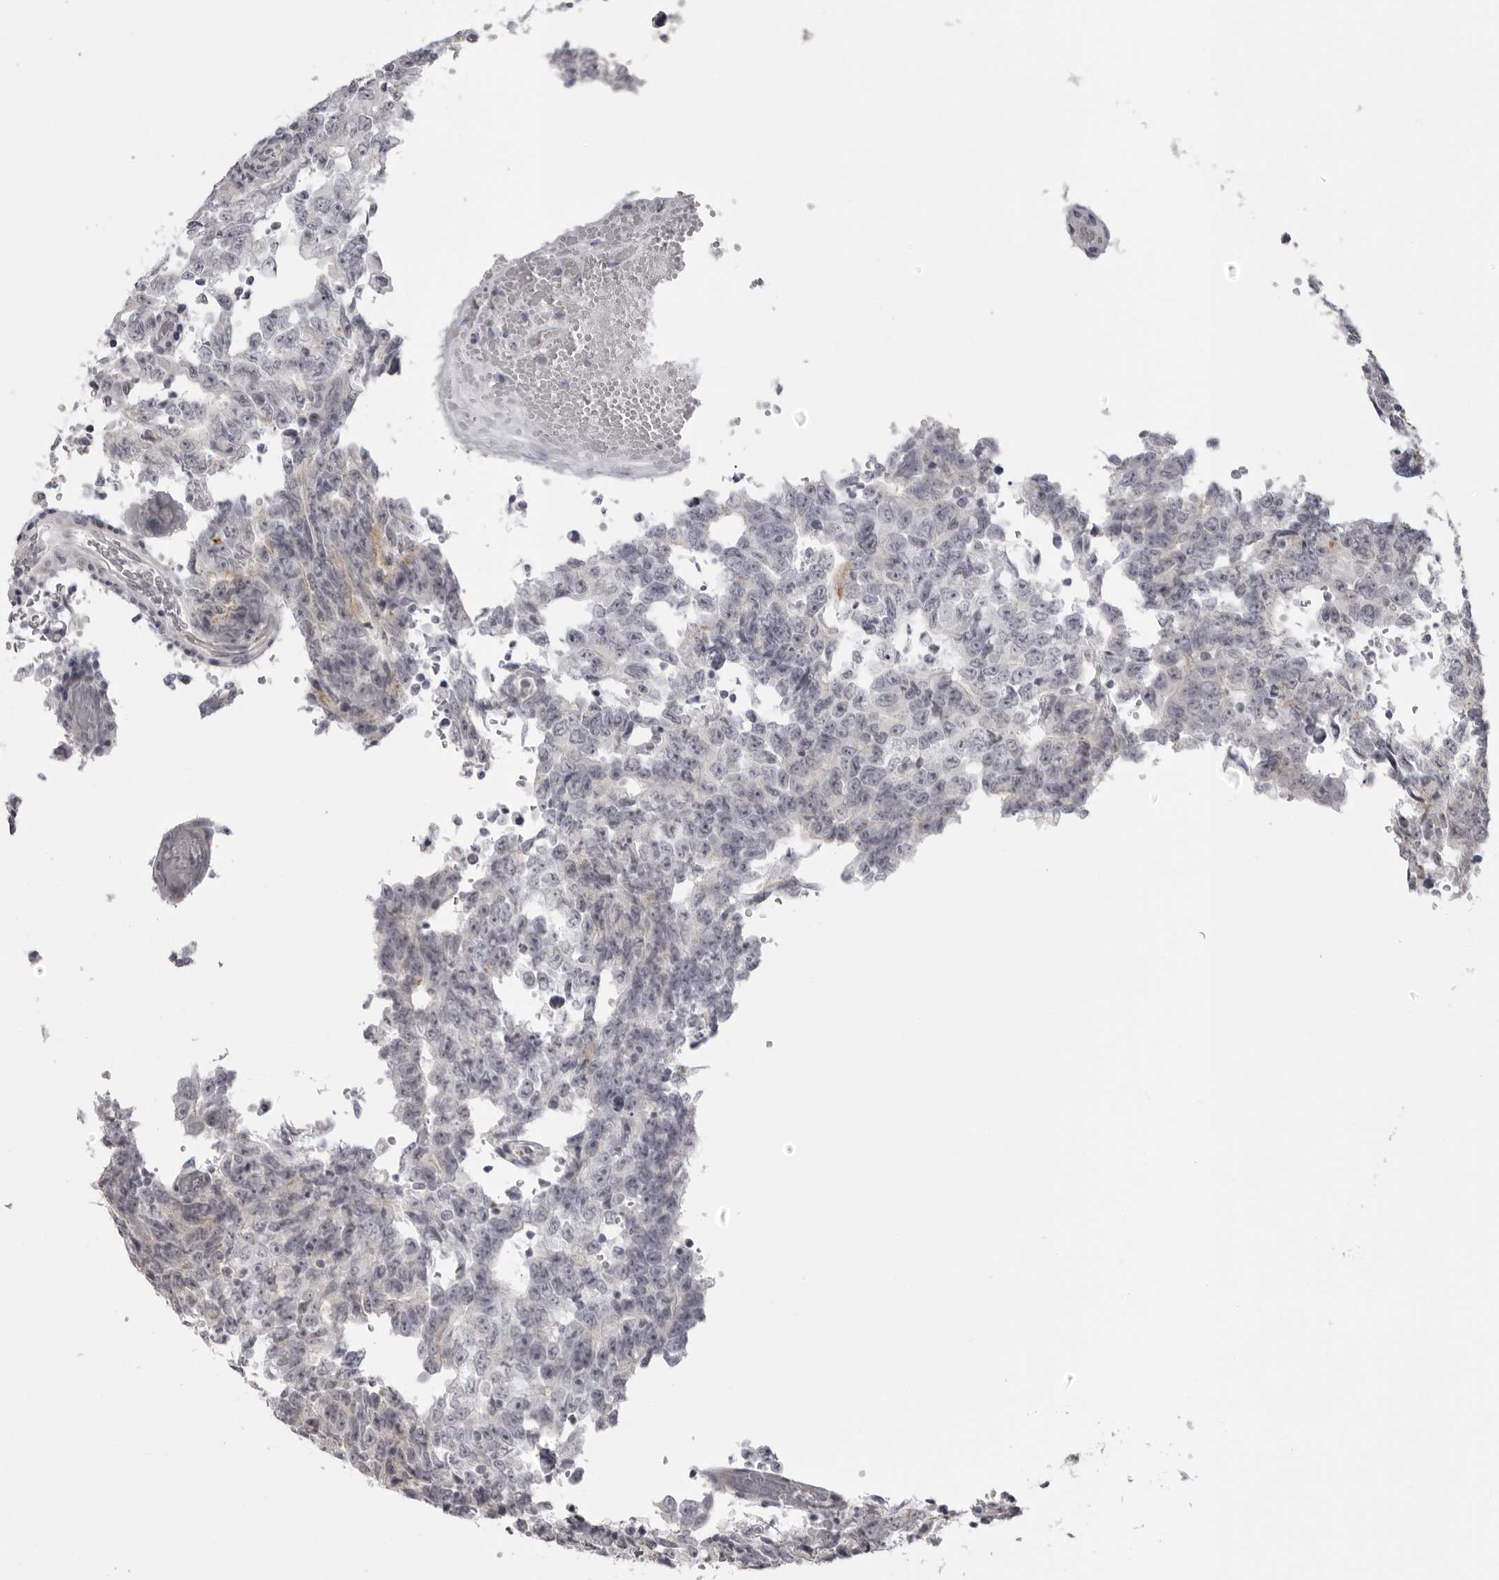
{"staining": {"intensity": "negative", "quantity": "none", "location": "none"}, "tissue": "testis cancer", "cell_type": "Tumor cells", "image_type": "cancer", "snomed": [{"axis": "morphology", "description": "Carcinoma, Embryonal, NOS"}, {"axis": "topography", "description": "Testis"}], "caption": "This is an IHC image of testis cancer (embryonal carcinoma). There is no expression in tumor cells.", "gene": "DNALI1", "patient": {"sex": "male", "age": 26}}